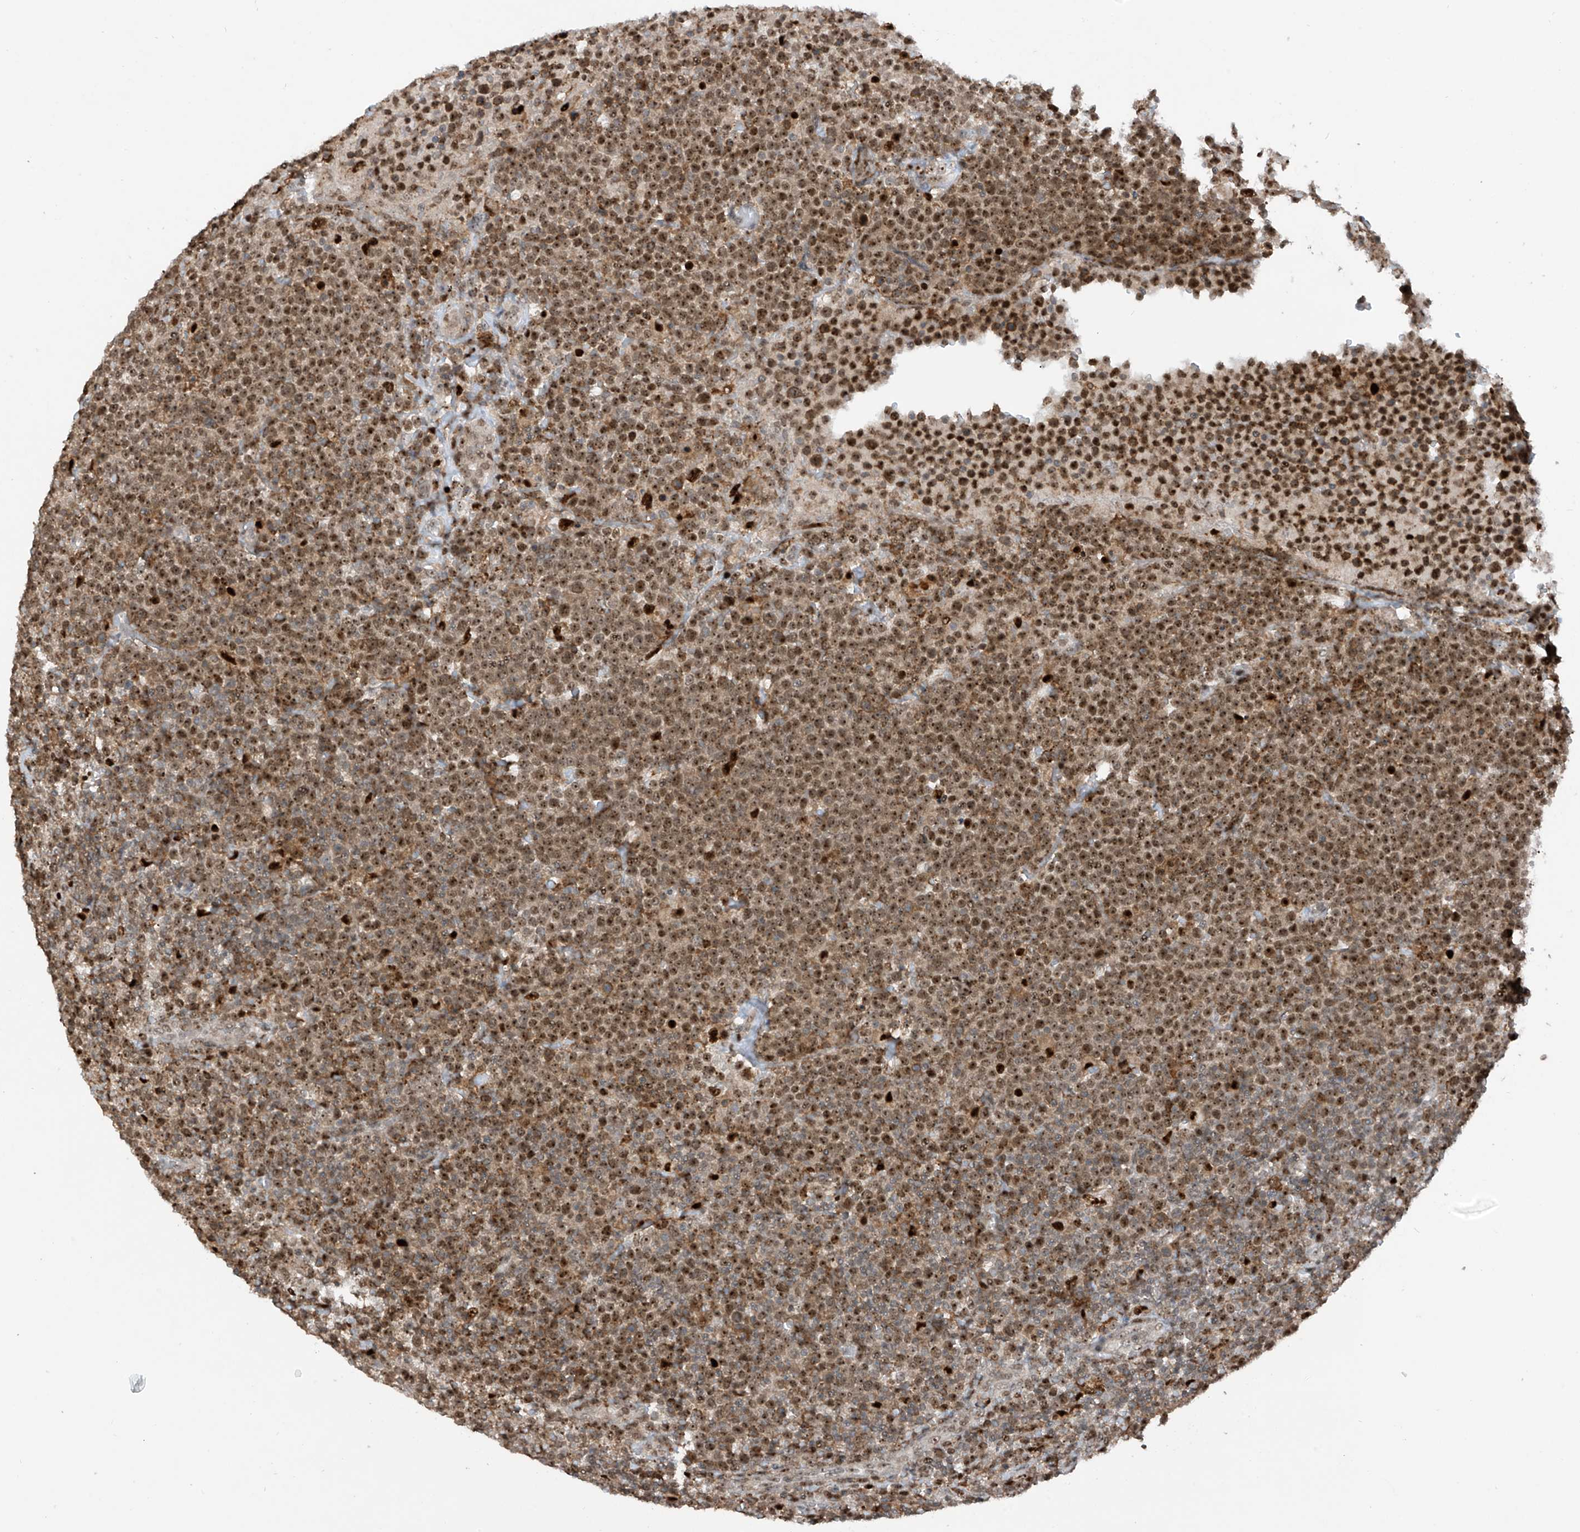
{"staining": {"intensity": "moderate", "quantity": ">75%", "location": "nuclear"}, "tissue": "lymphoma", "cell_type": "Tumor cells", "image_type": "cancer", "snomed": [{"axis": "morphology", "description": "Malignant lymphoma, non-Hodgkin's type, High grade"}, {"axis": "topography", "description": "Lymph node"}], "caption": "Lymphoma stained with a brown dye exhibits moderate nuclear positive staining in approximately >75% of tumor cells.", "gene": "REPIN1", "patient": {"sex": "male", "age": 61}}